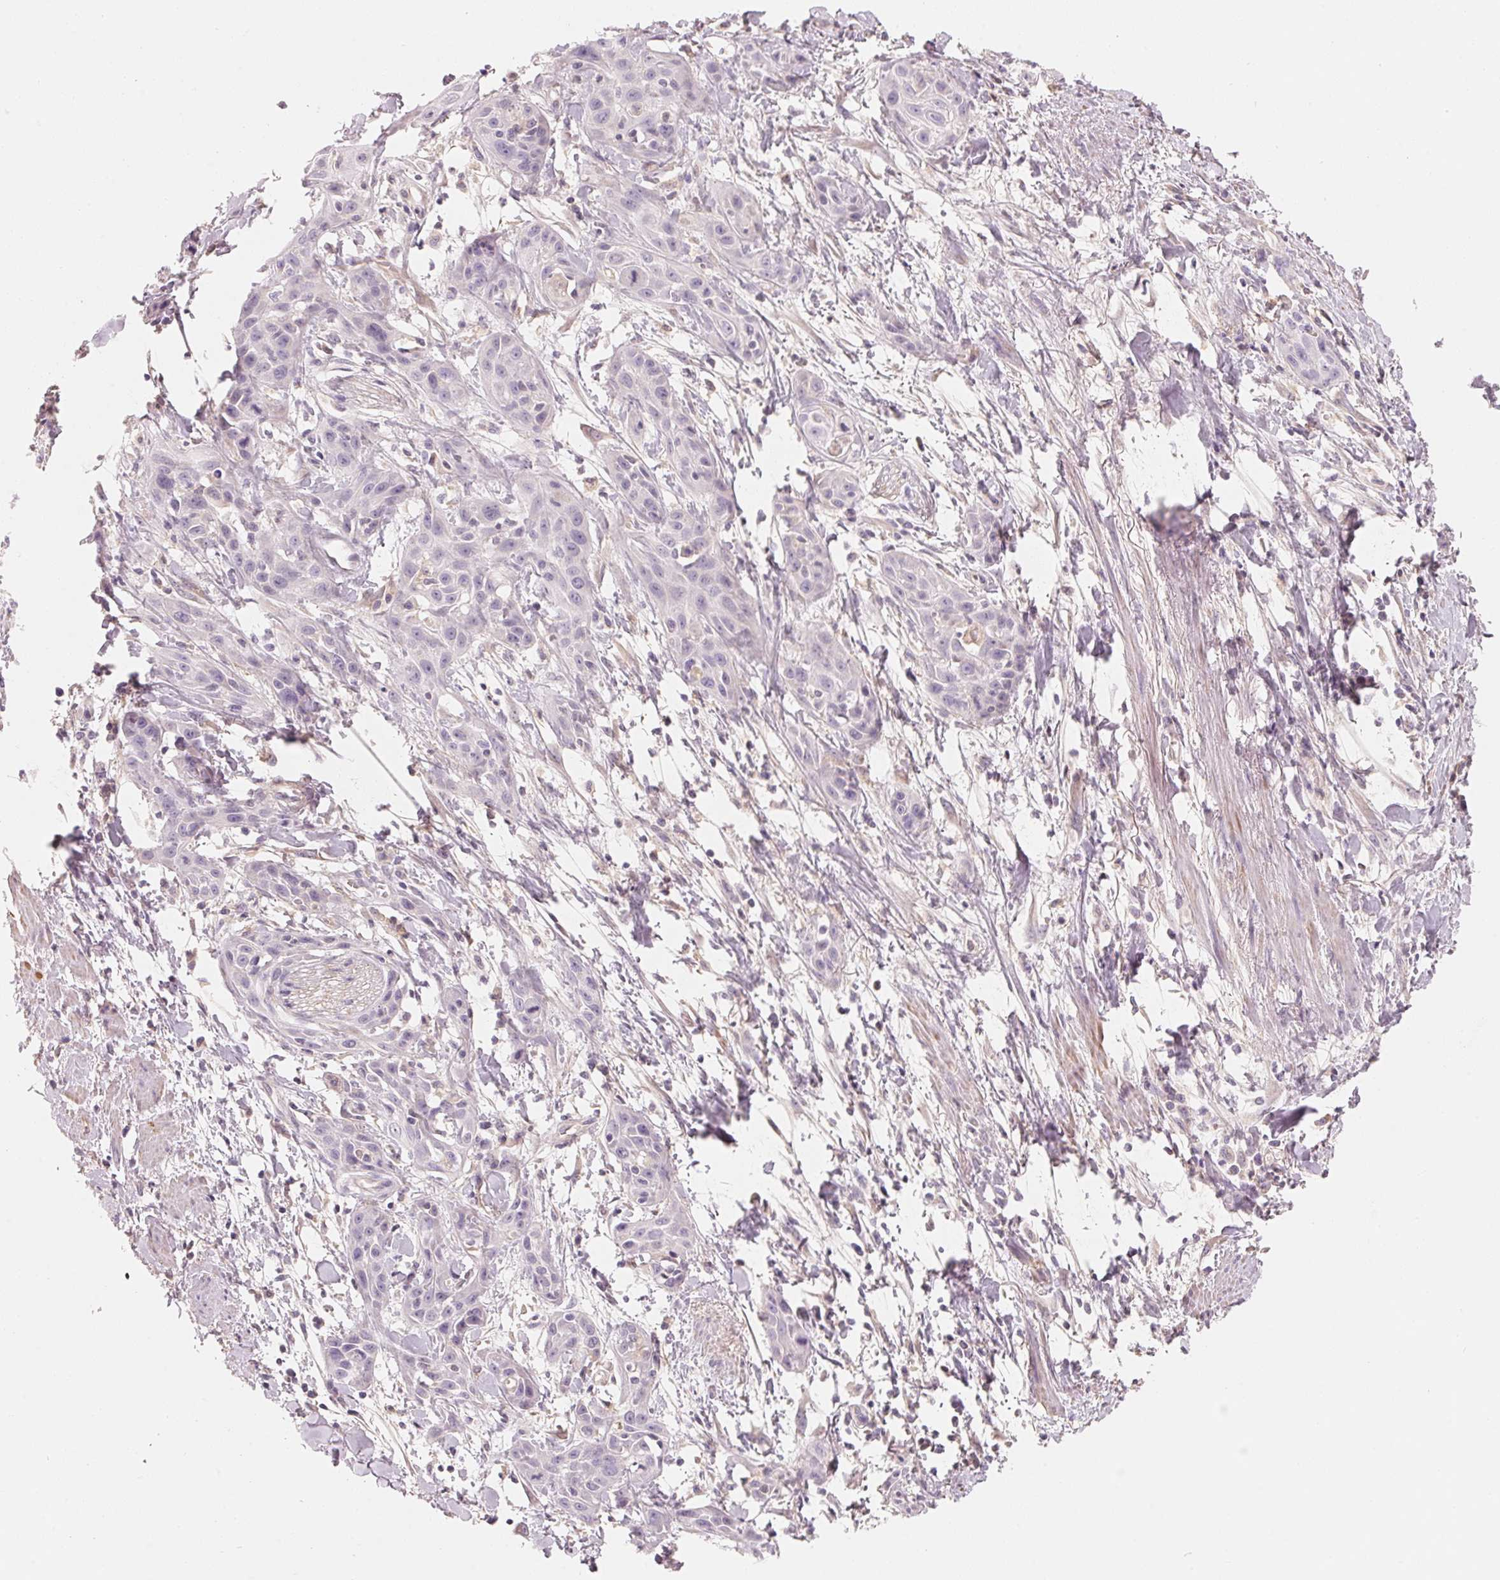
{"staining": {"intensity": "negative", "quantity": "none", "location": "none"}, "tissue": "skin cancer", "cell_type": "Tumor cells", "image_type": "cancer", "snomed": [{"axis": "morphology", "description": "Squamous cell carcinoma, NOS"}, {"axis": "topography", "description": "Skin"}, {"axis": "topography", "description": "Anal"}], "caption": "DAB (3,3'-diaminobenzidine) immunohistochemical staining of human skin cancer (squamous cell carcinoma) demonstrates no significant staining in tumor cells. (Brightfield microscopy of DAB IHC at high magnification).", "gene": "CFHR2", "patient": {"sex": "male", "age": 64}}